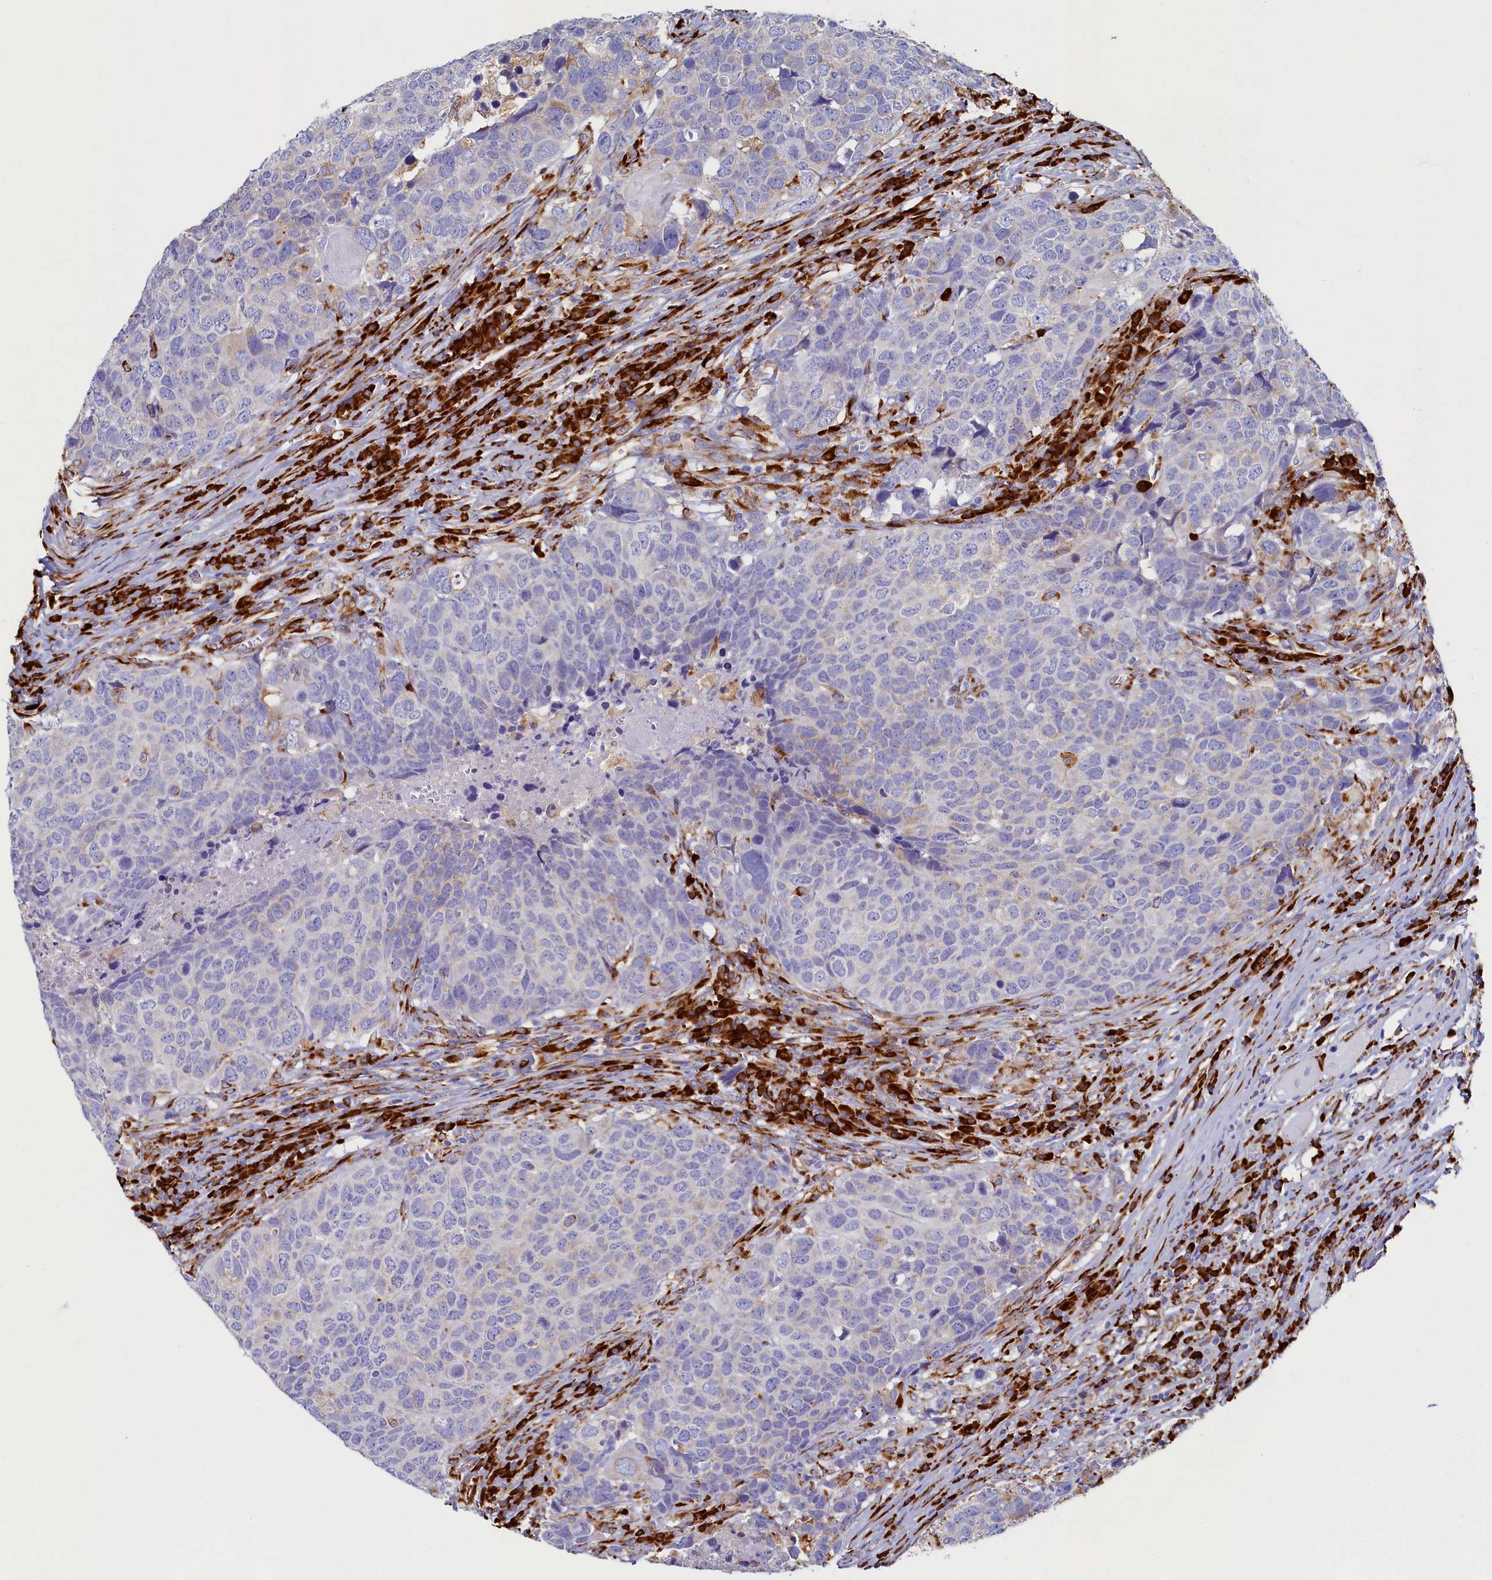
{"staining": {"intensity": "negative", "quantity": "none", "location": "none"}, "tissue": "head and neck cancer", "cell_type": "Tumor cells", "image_type": "cancer", "snomed": [{"axis": "morphology", "description": "Squamous cell carcinoma, NOS"}, {"axis": "topography", "description": "Head-Neck"}], "caption": "IHC histopathology image of neoplastic tissue: head and neck squamous cell carcinoma stained with DAB (3,3'-diaminobenzidine) reveals no significant protein positivity in tumor cells.", "gene": "TMEM18", "patient": {"sex": "male", "age": 66}}